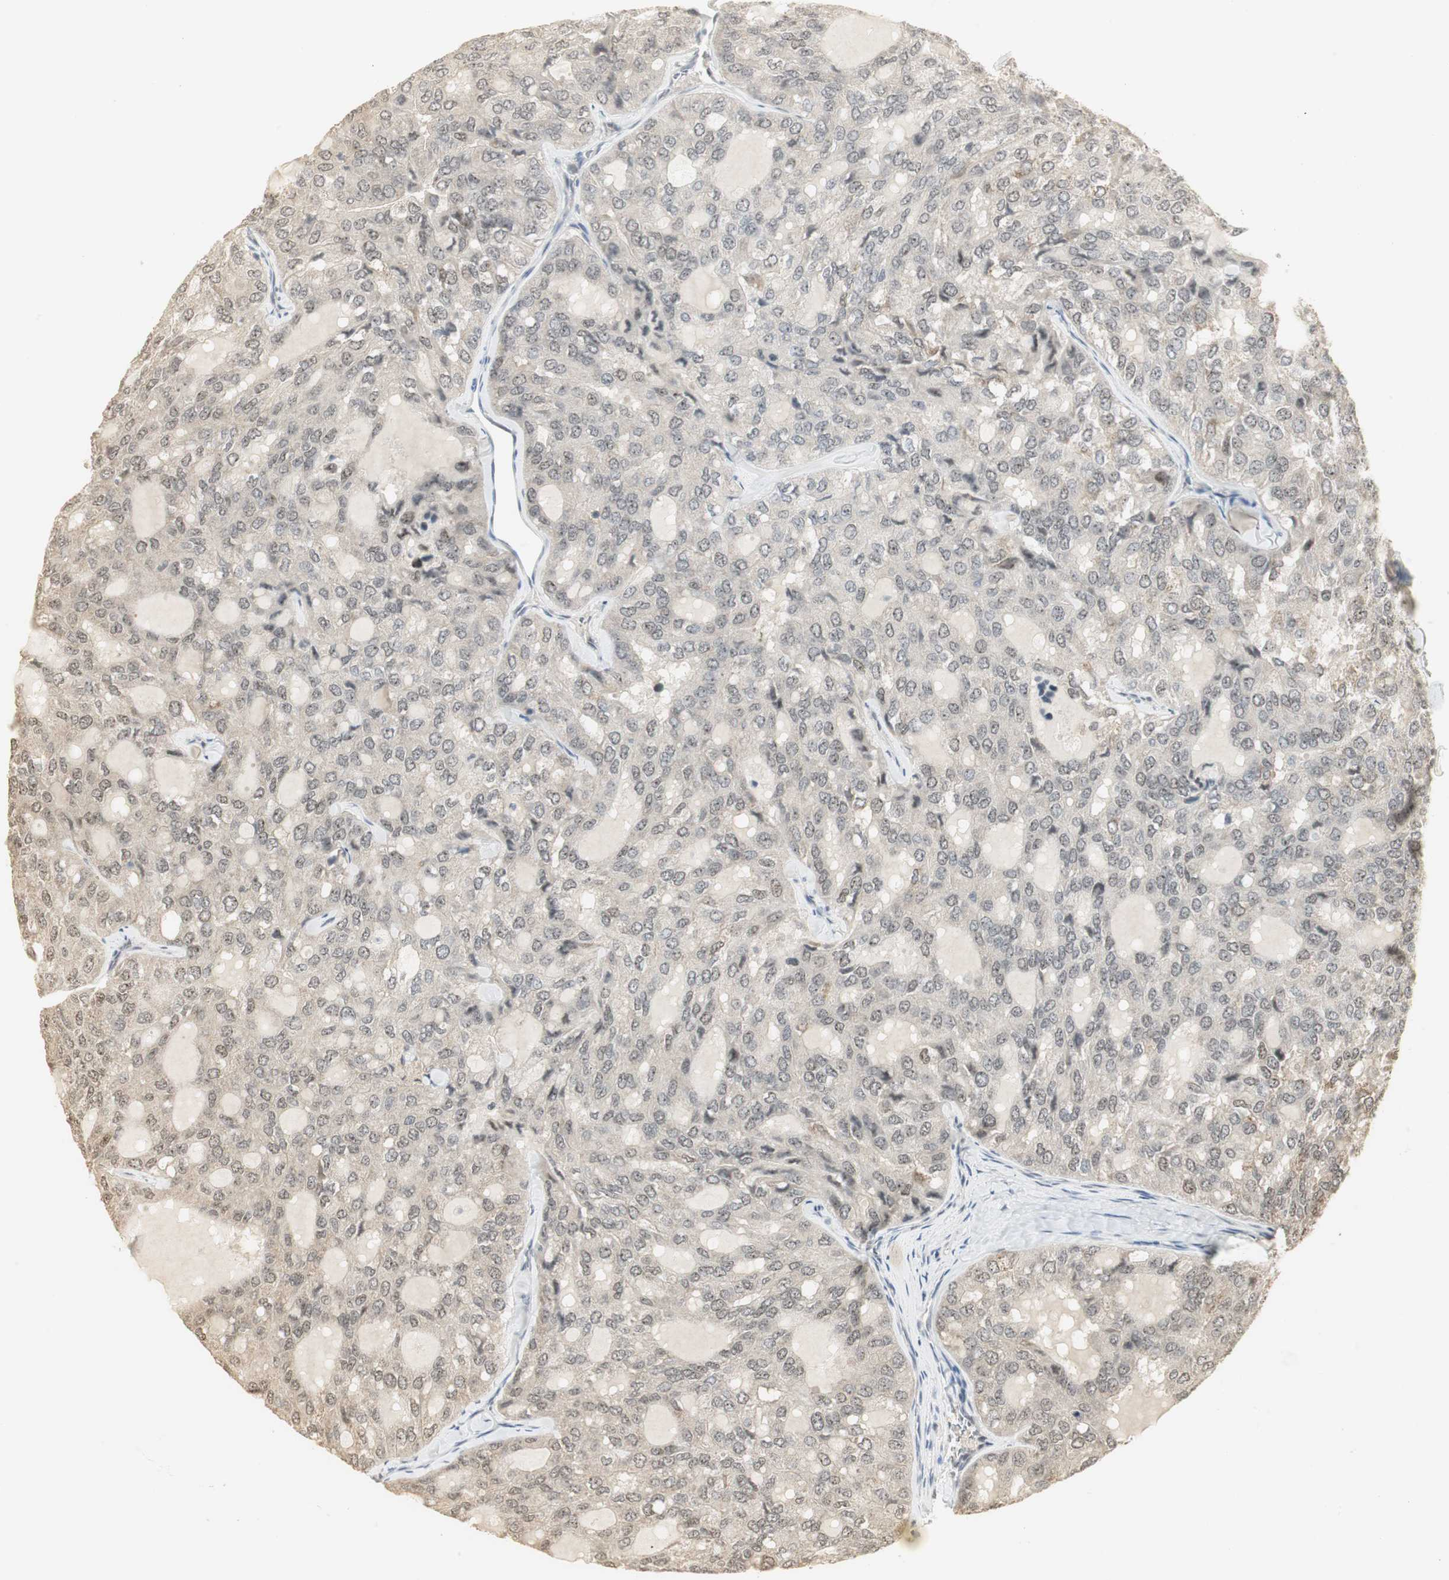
{"staining": {"intensity": "negative", "quantity": "none", "location": "none"}, "tissue": "thyroid cancer", "cell_type": "Tumor cells", "image_type": "cancer", "snomed": [{"axis": "morphology", "description": "Follicular adenoma carcinoma, NOS"}, {"axis": "topography", "description": "Thyroid gland"}], "caption": "The image reveals no staining of tumor cells in thyroid follicular adenoma carcinoma. Nuclei are stained in blue.", "gene": "ELOA", "patient": {"sex": "male", "age": 75}}